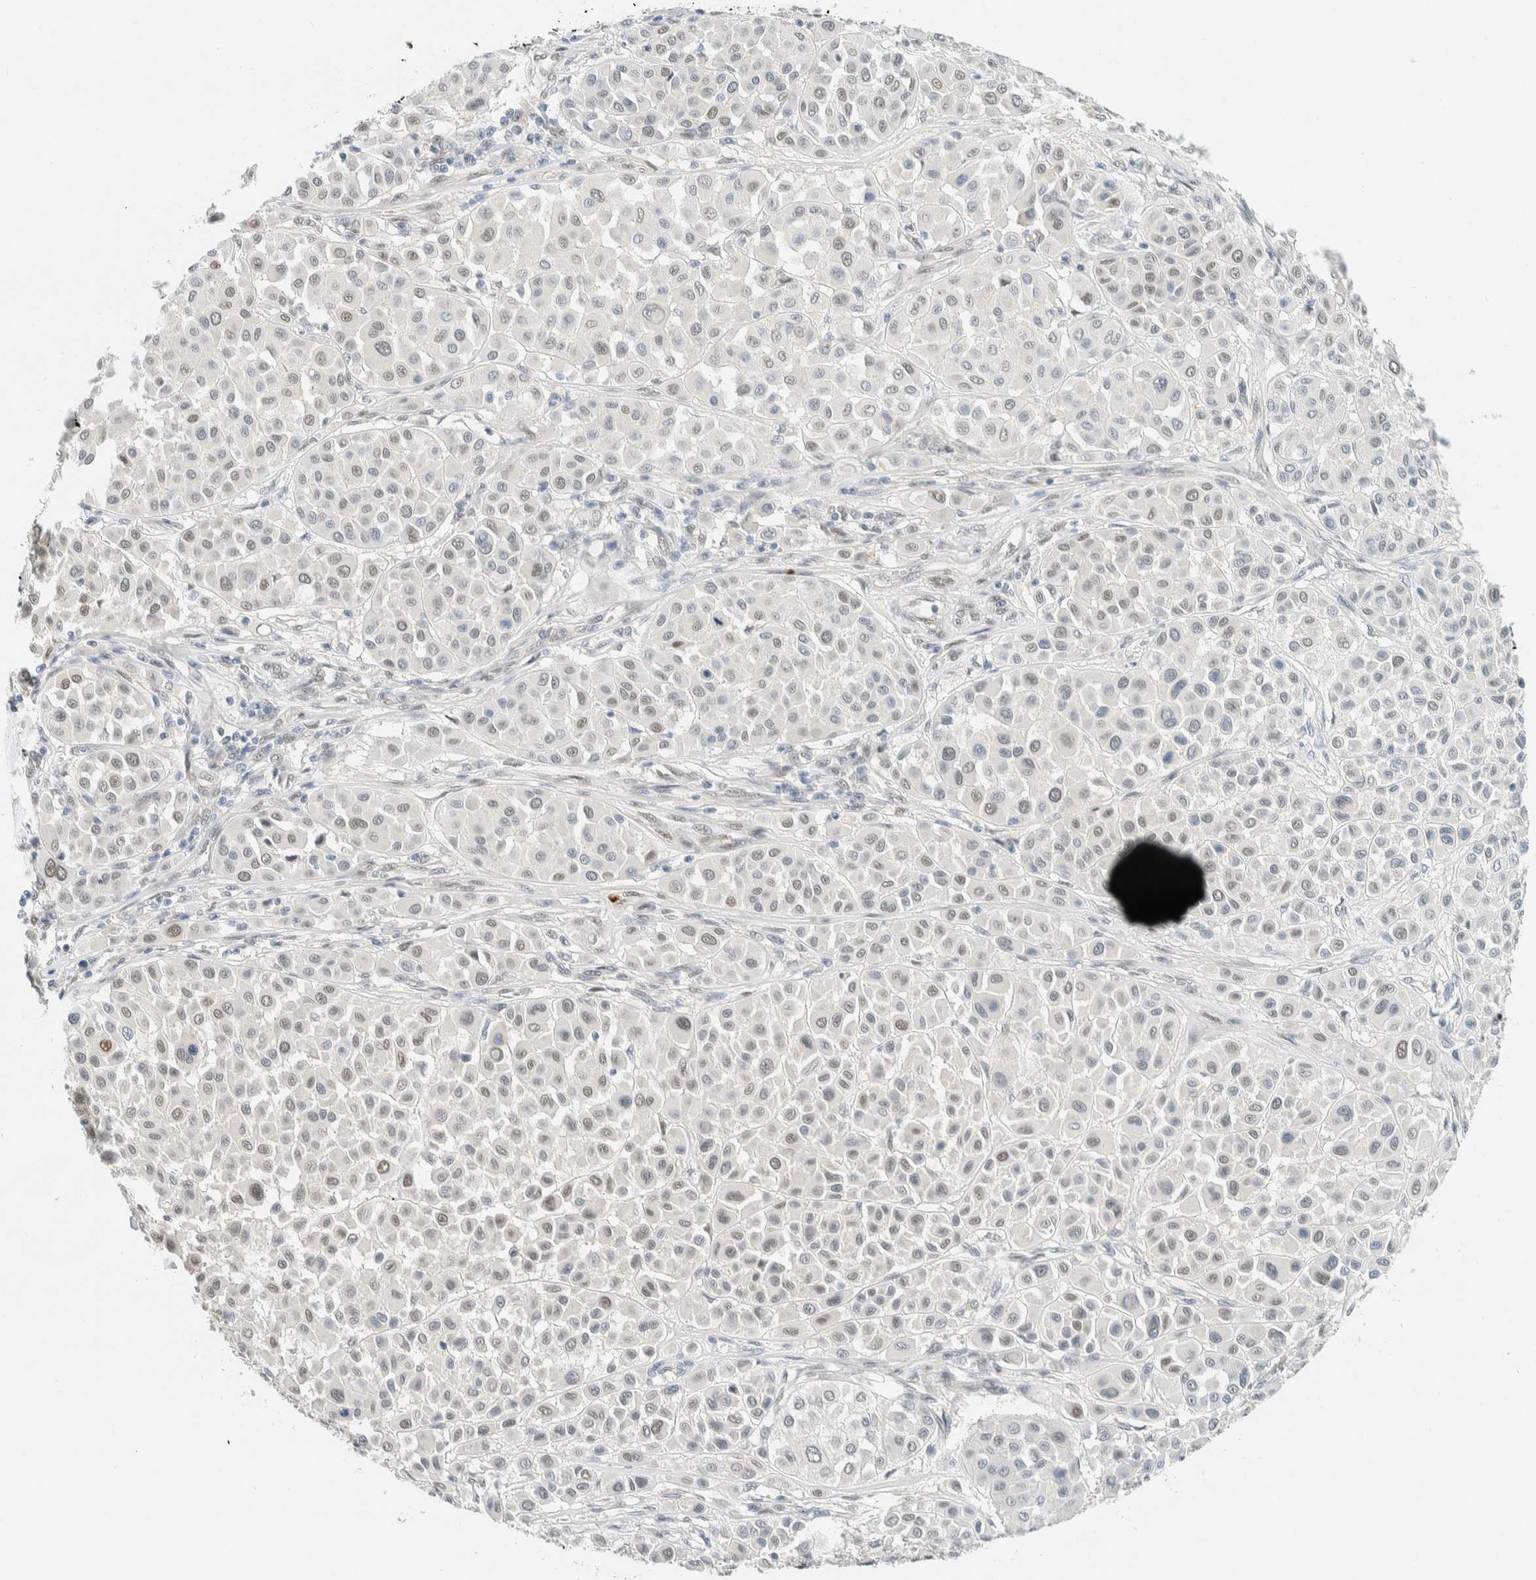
{"staining": {"intensity": "weak", "quantity": "<25%", "location": "nuclear"}, "tissue": "melanoma", "cell_type": "Tumor cells", "image_type": "cancer", "snomed": [{"axis": "morphology", "description": "Malignant melanoma, Metastatic site"}, {"axis": "topography", "description": "Soft tissue"}], "caption": "An image of malignant melanoma (metastatic site) stained for a protein displays no brown staining in tumor cells.", "gene": "TSTD2", "patient": {"sex": "male", "age": 41}}